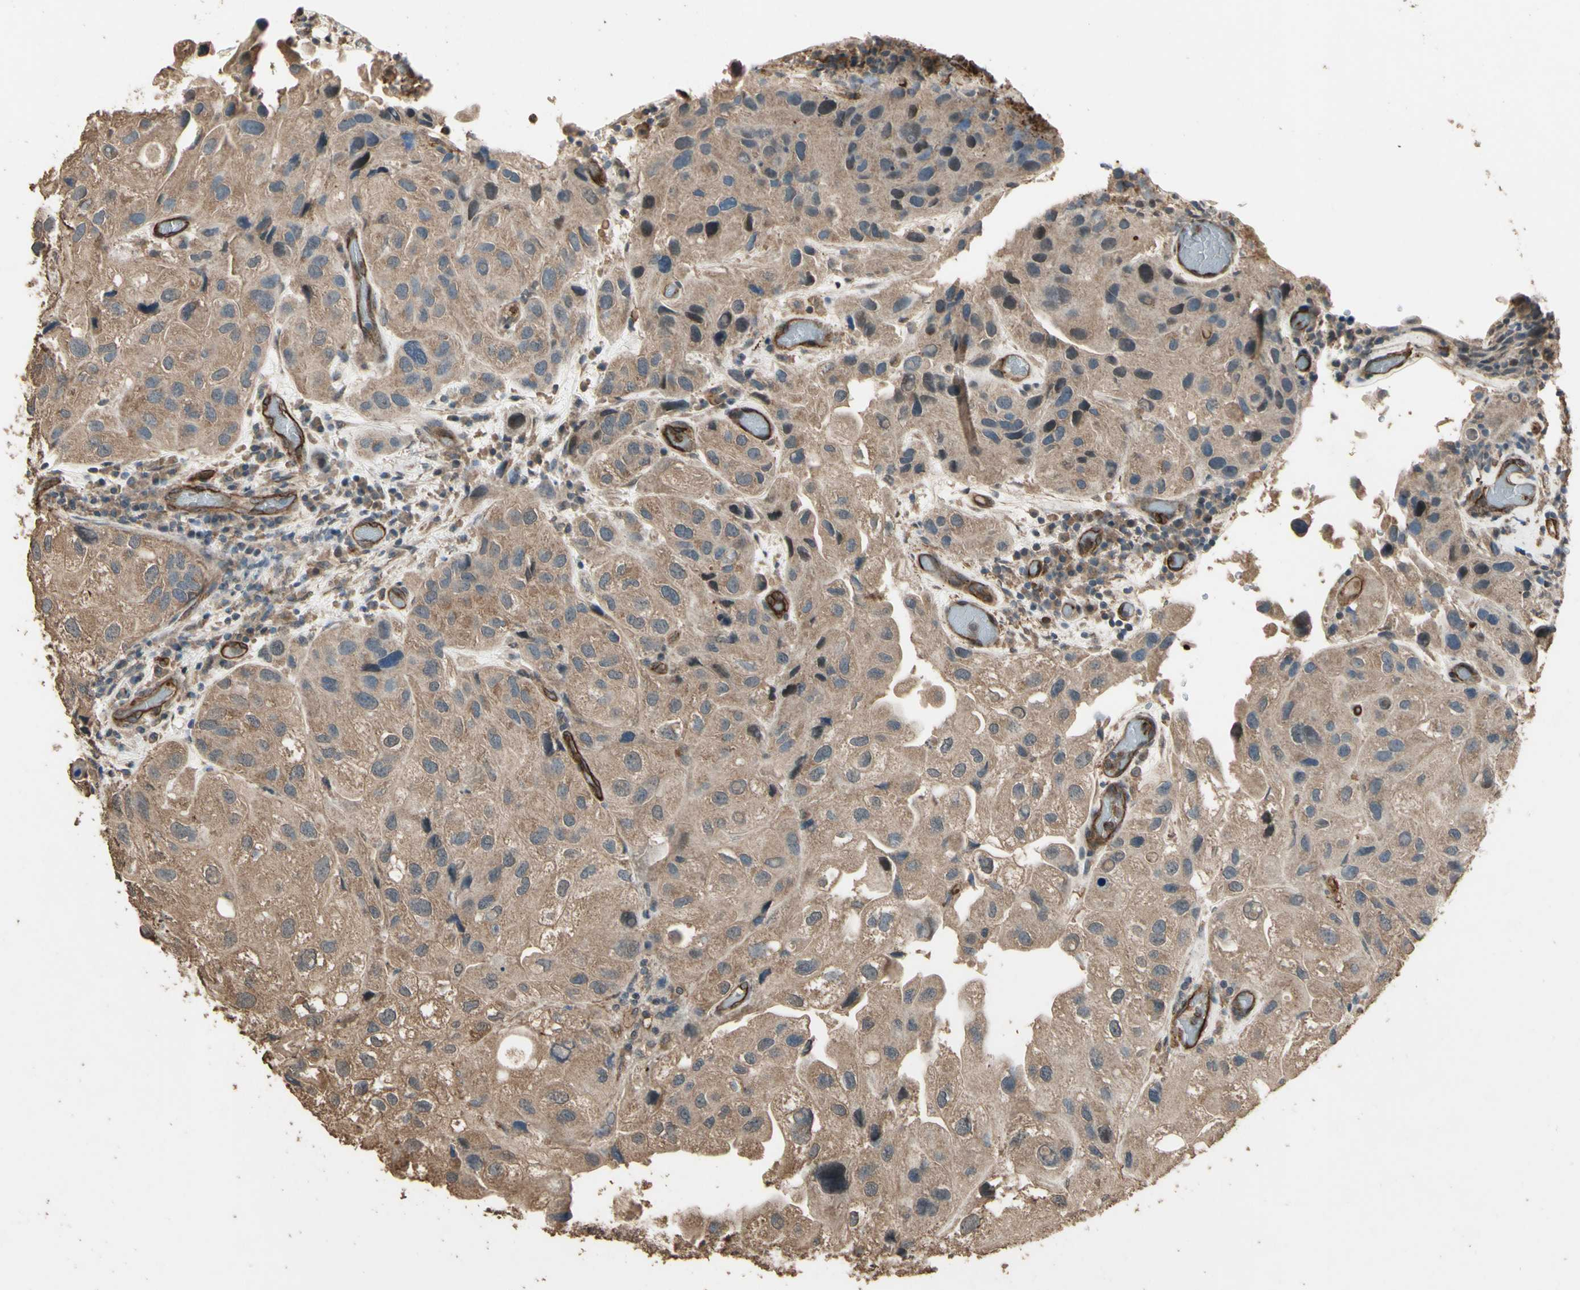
{"staining": {"intensity": "moderate", "quantity": ">75%", "location": "cytoplasmic/membranous"}, "tissue": "urothelial cancer", "cell_type": "Tumor cells", "image_type": "cancer", "snomed": [{"axis": "morphology", "description": "Urothelial carcinoma, High grade"}, {"axis": "topography", "description": "Urinary bladder"}], "caption": "There is medium levels of moderate cytoplasmic/membranous expression in tumor cells of urothelial cancer, as demonstrated by immunohistochemical staining (brown color).", "gene": "TSPO", "patient": {"sex": "female", "age": 64}}